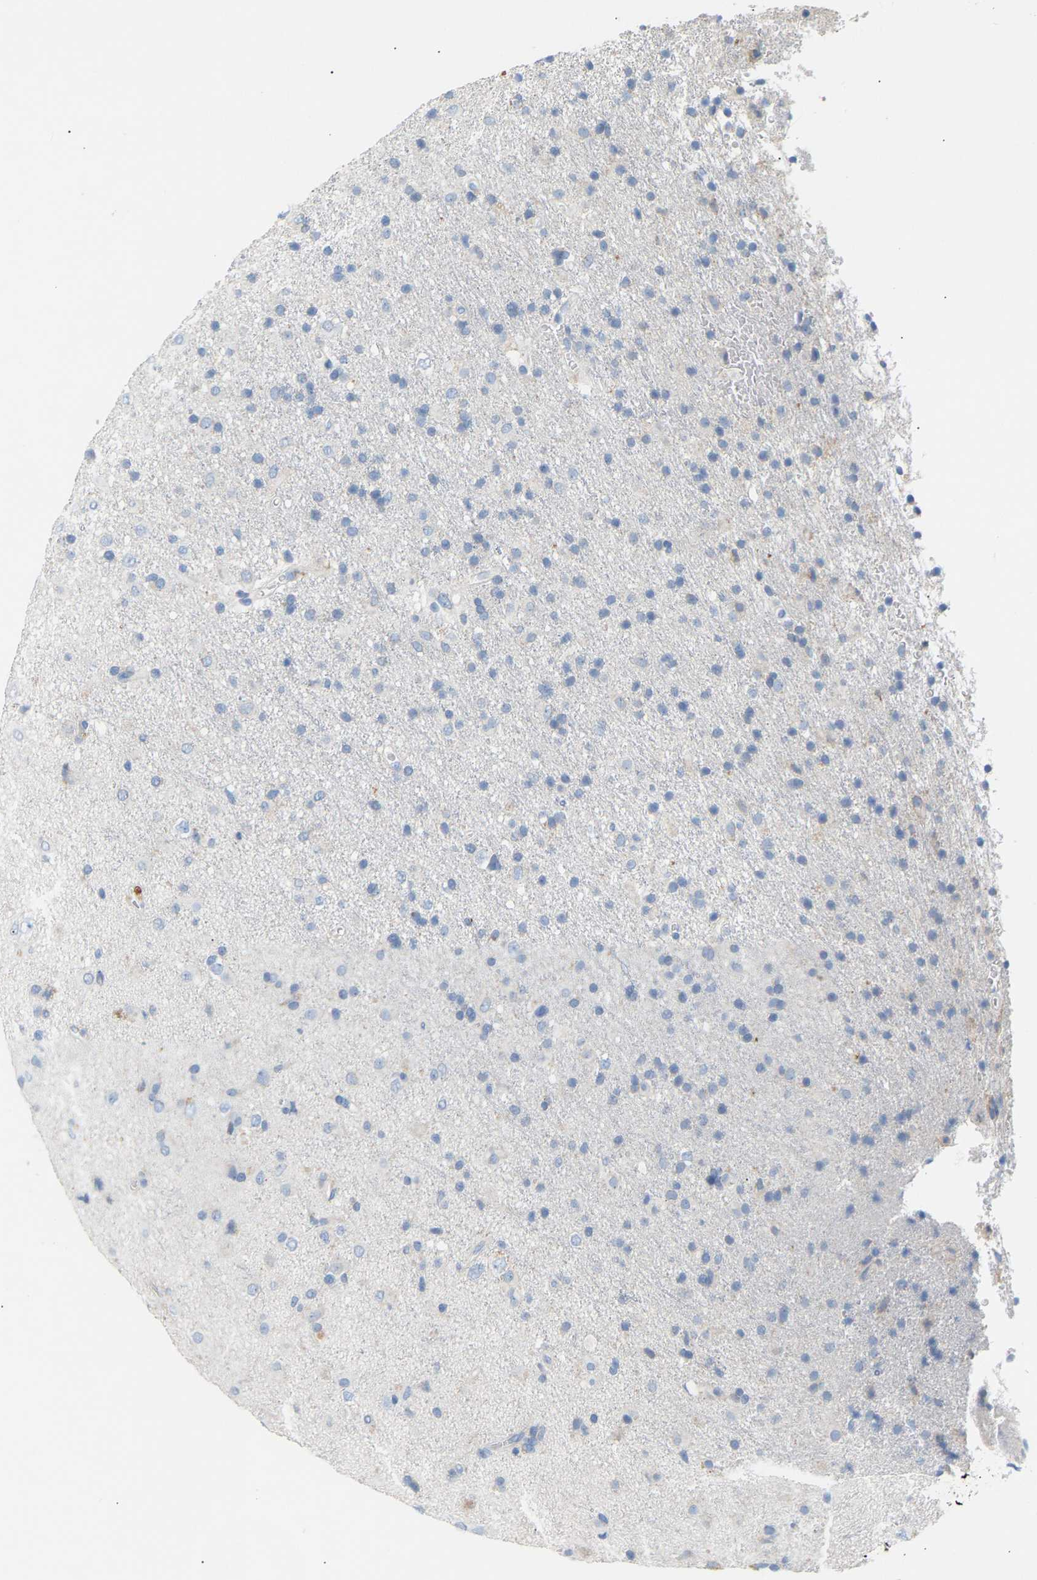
{"staining": {"intensity": "negative", "quantity": "none", "location": "none"}, "tissue": "glioma", "cell_type": "Tumor cells", "image_type": "cancer", "snomed": [{"axis": "morphology", "description": "Glioma, malignant, Low grade"}, {"axis": "topography", "description": "Brain"}], "caption": "Tumor cells are negative for protein expression in human malignant glioma (low-grade).", "gene": "PEX1", "patient": {"sex": "male", "age": 65}}